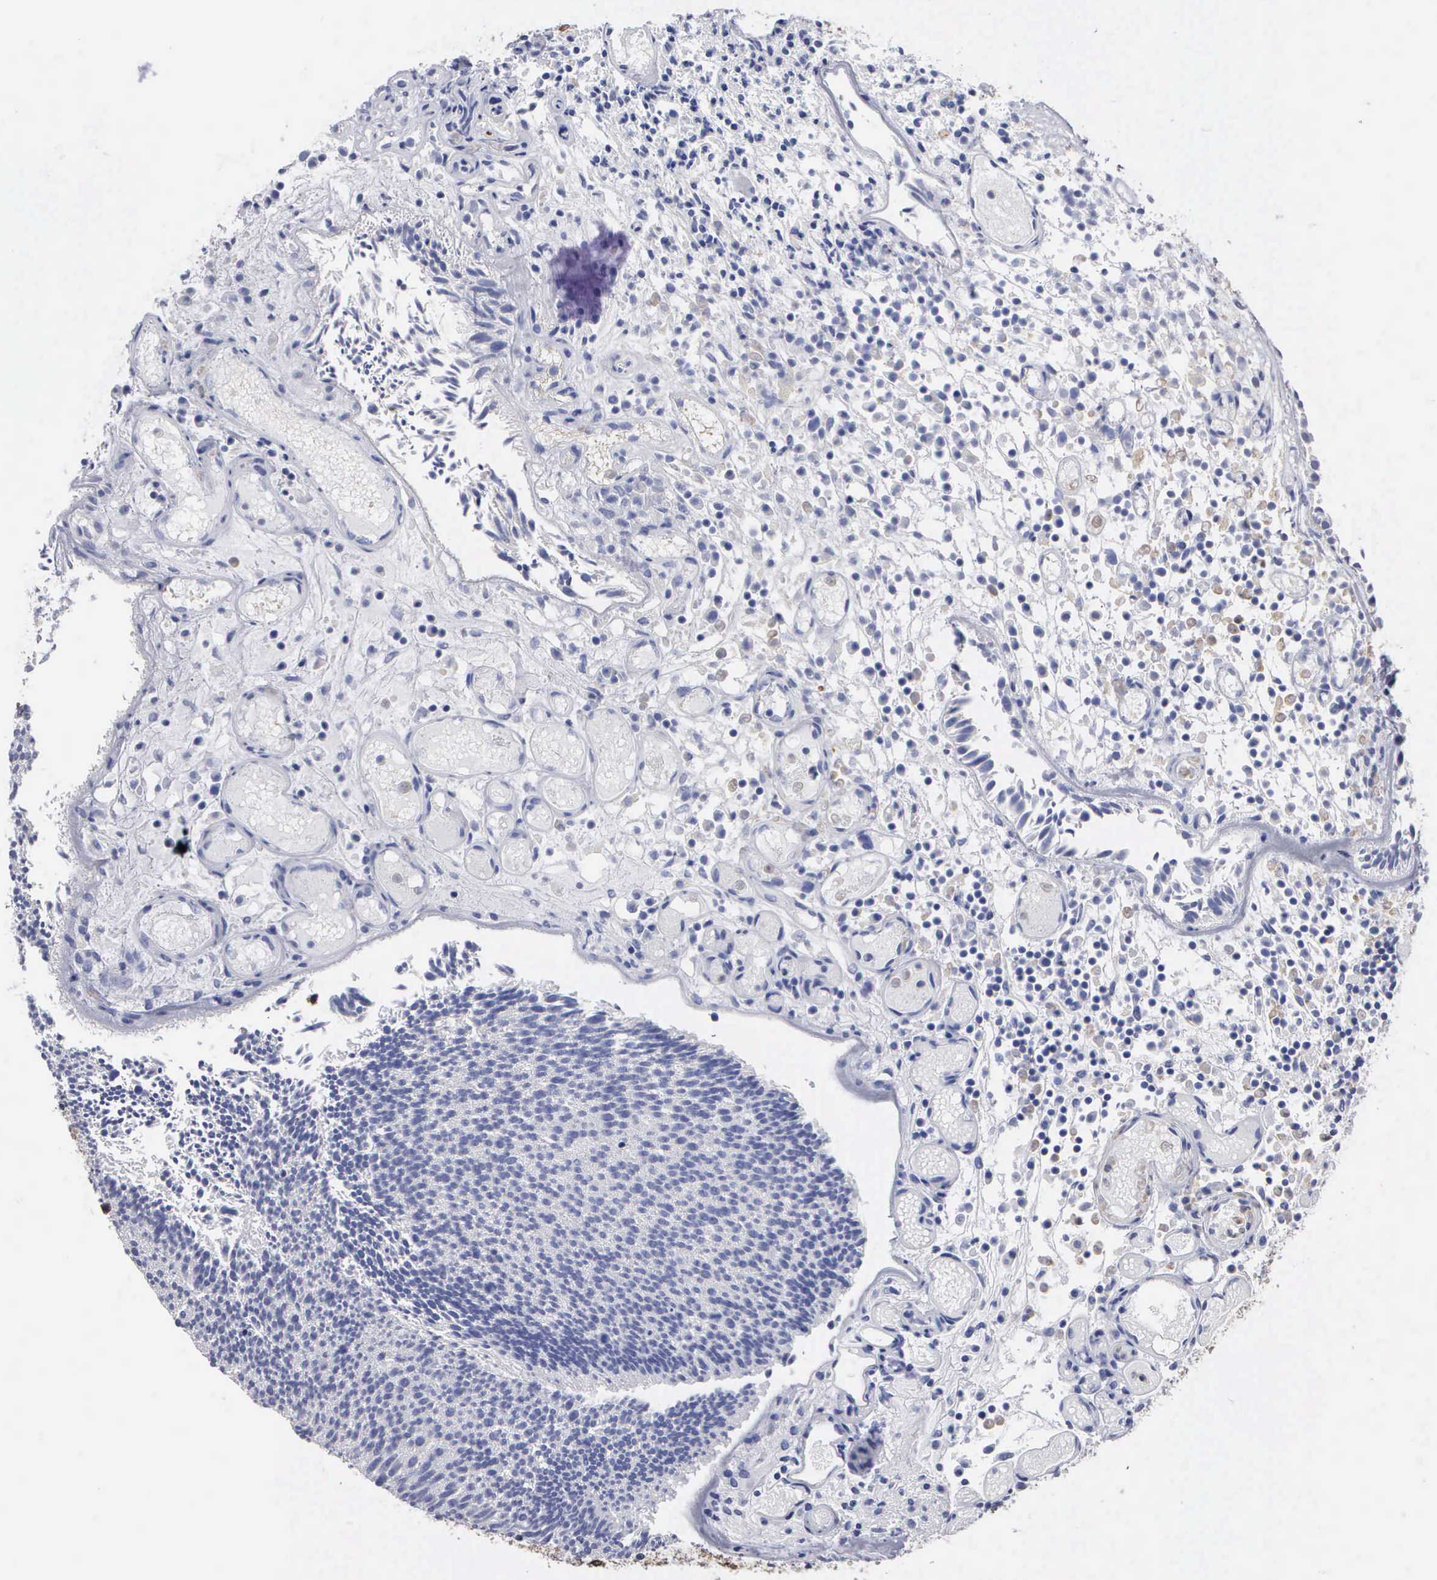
{"staining": {"intensity": "weak", "quantity": "25%-75%", "location": "cytoplasmic/membranous"}, "tissue": "urothelial cancer", "cell_type": "Tumor cells", "image_type": "cancer", "snomed": [{"axis": "morphology", "description": "Urothelial carcinoma, Low grade"}, {"axis": "topography", "description": "Urinary bladder"}], "caption": "Protein analysis of low-grade urothelial carcinoma tissue displays weak cytoplasmic/membranous expression in about 25%-75% of tumor cells. (brown staining indicates protein expression, while blue staining denotes nuclei).", "gene": "G6PD", "patient": {"sex": "male", "age": 85}}